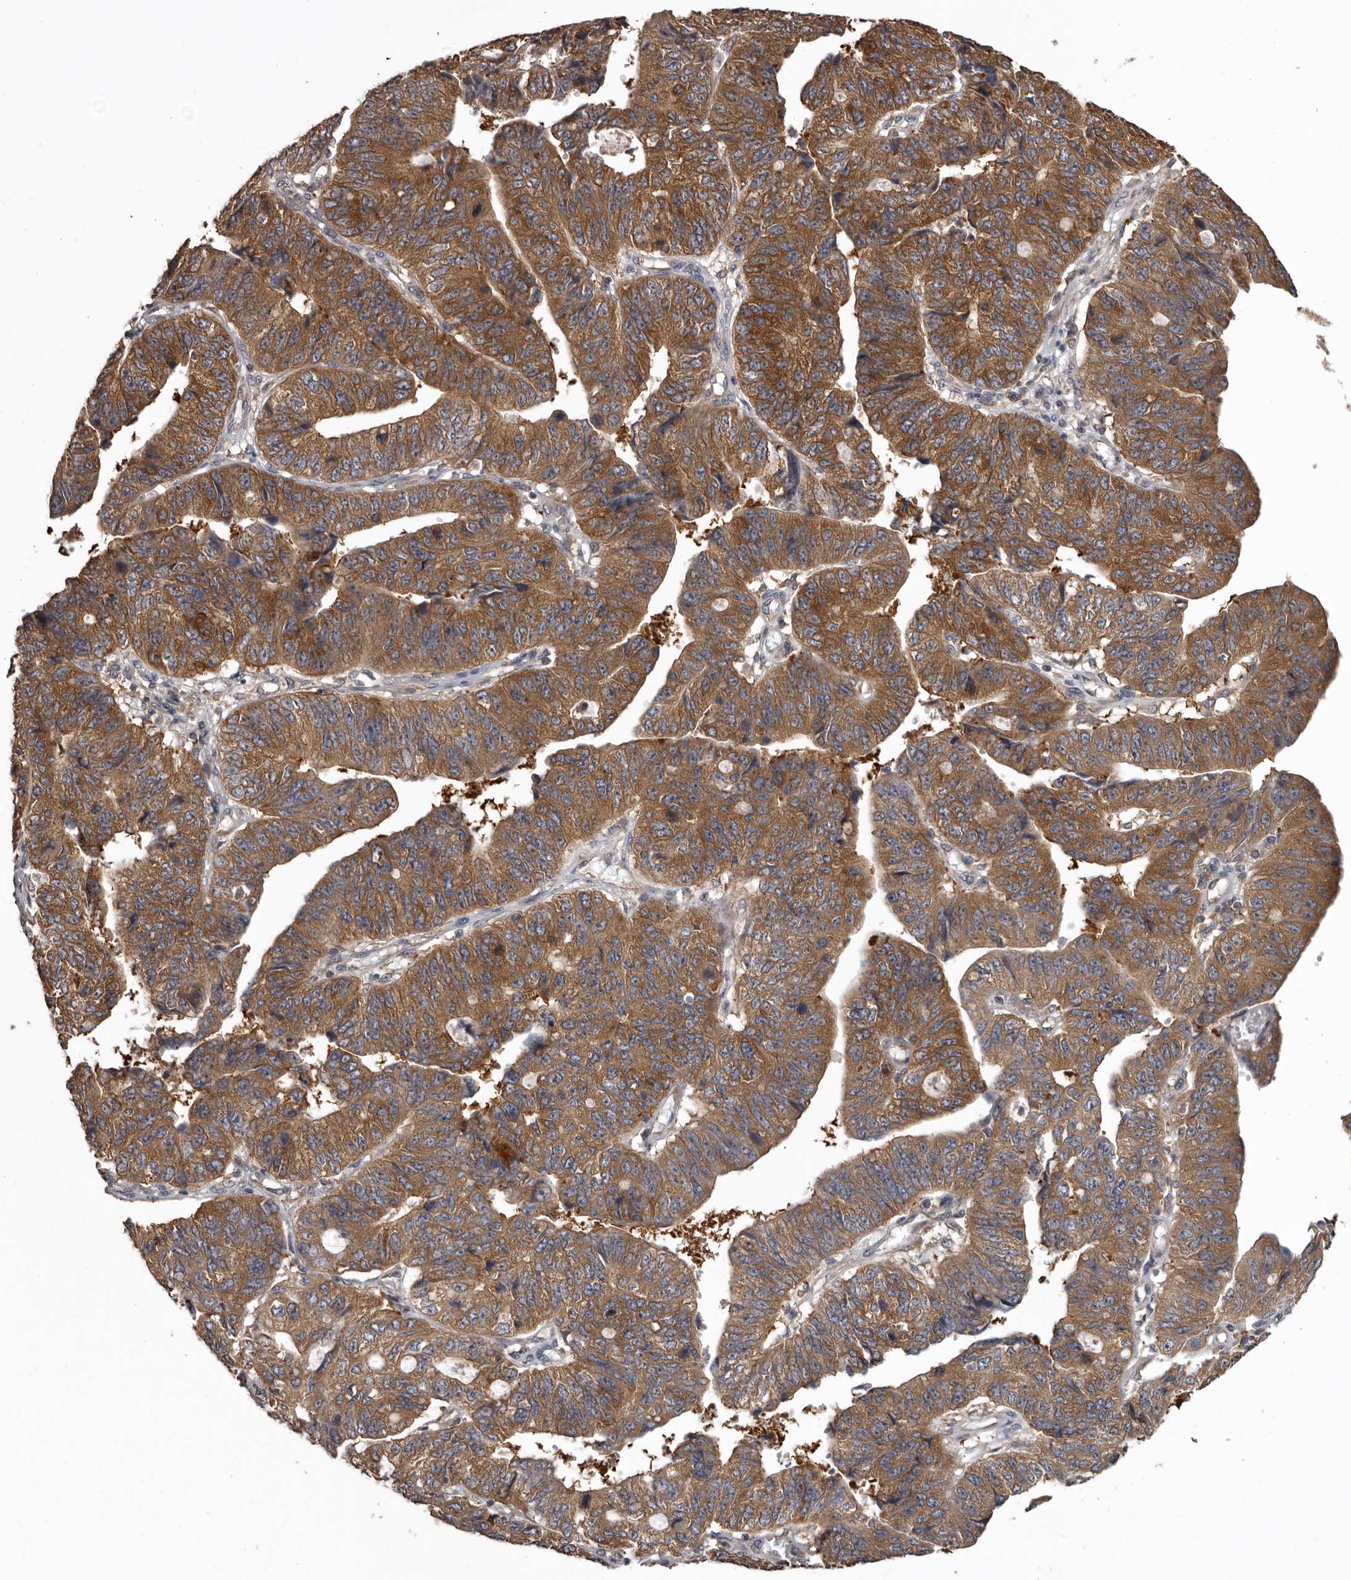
{"staining": {"intensity": "strong", "quantity": ">75%", "location": "cytoplasmic/membranous"}, "tissue": "stomach cancer", "cell_type": "Tumor cells", "image_type": "cancer", "snomed": [{"axis": "morphology", "description": "Adenocarcinoma, NOS"}, {"axis": "topography", "description": "Stomach"}], "caption": "Tumor cells exhibit strong cytoplasmic/membranous expression in approximately >75% of cells in adenocarcinoma (stomach).", "gene": "DARS1", "patient": {"sex": "male", "age": 59}}